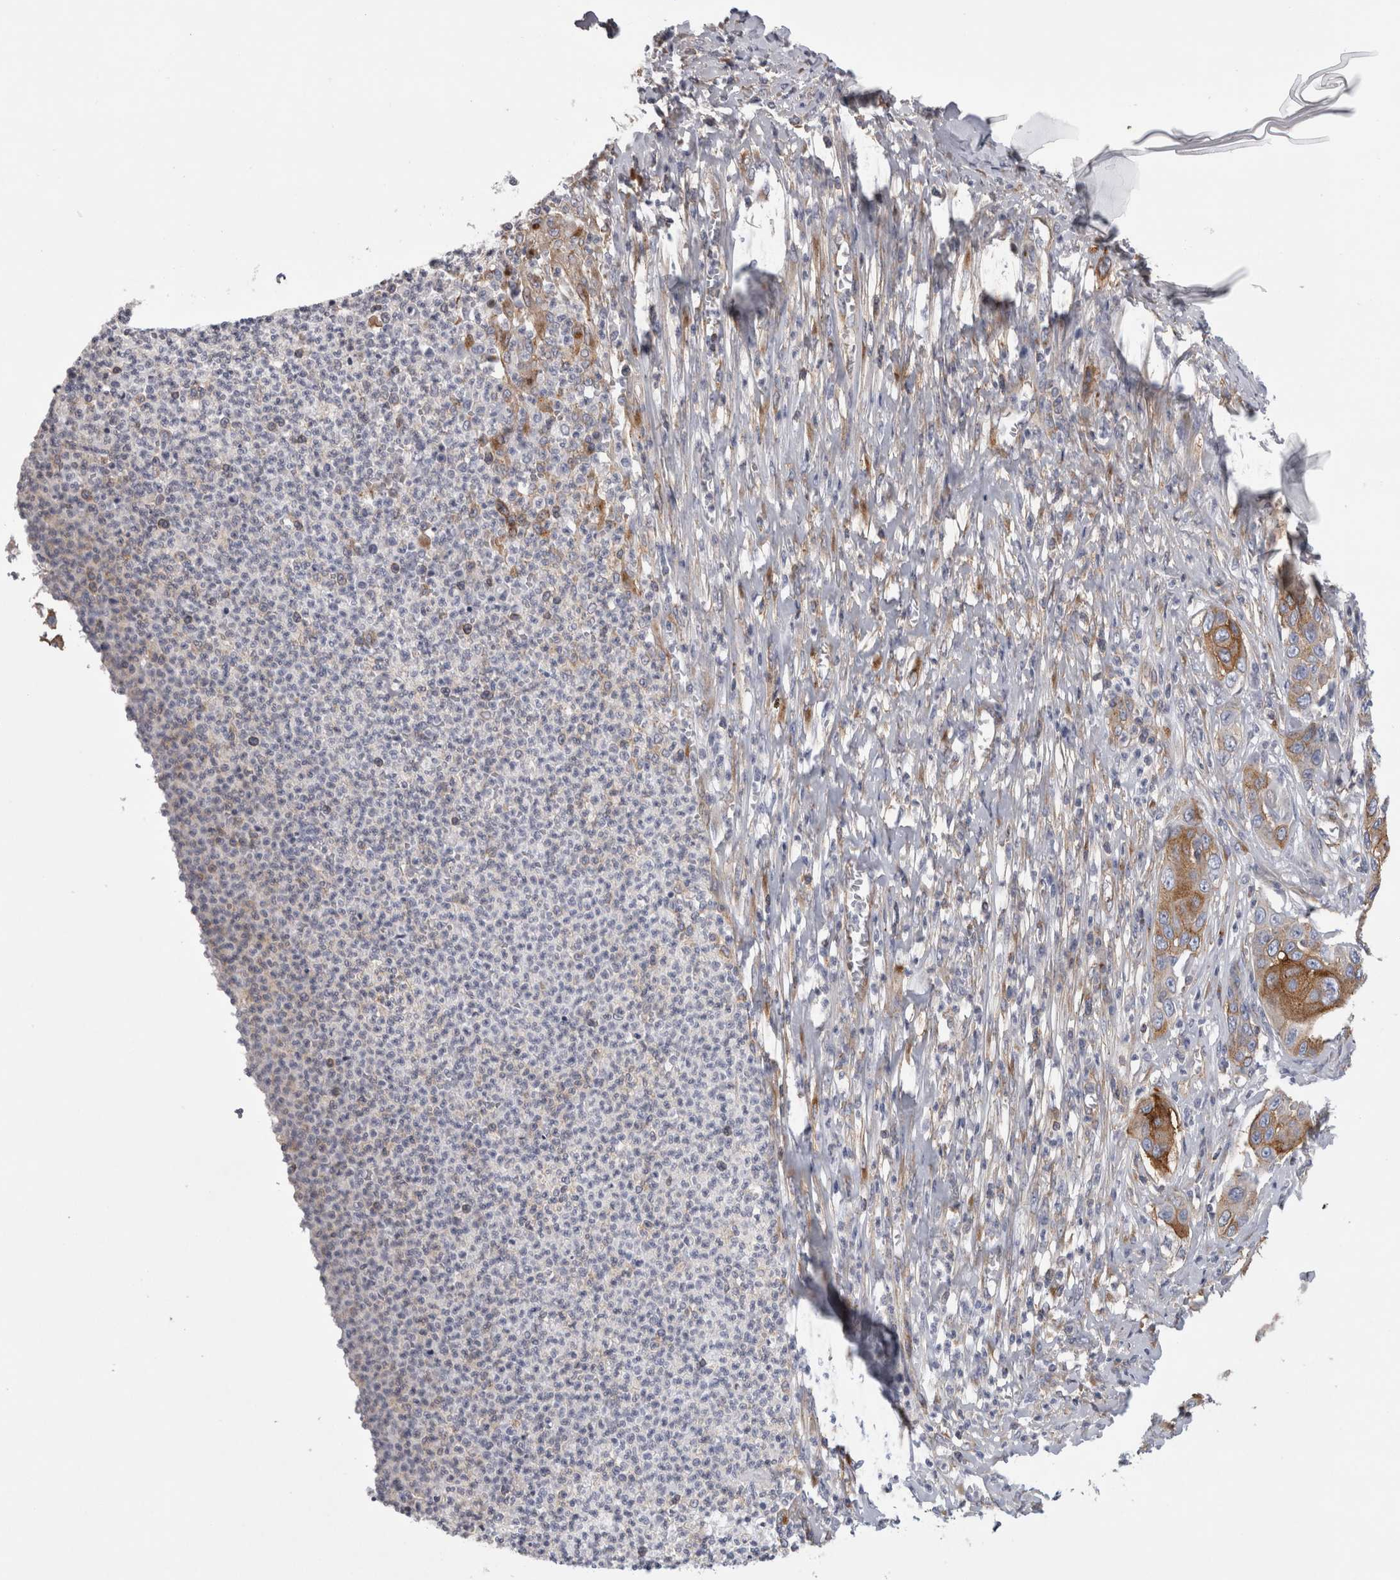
{"staining": {"intensity": "moderate", "quantity": ">75%", "location": "cytoplasmic/membranous"}, "tissue": "skin cancer", "cell_type": "Tumor cells", "image_type": "cancer", "snomed": [{"axis": "morphology", "description": "Squamous cell carcinoma, NOS"}, {"axis": "topography", "description": "Skin"}], "caption": "Immunohistochemistry (IHC) of skin cancer demonstrates medium levels of moderate cytoplasmic/membranous staining in approximately >75% of tumor cells.", "gene": "ATXN3", "patient": {"sex": "male", "age": 55}}